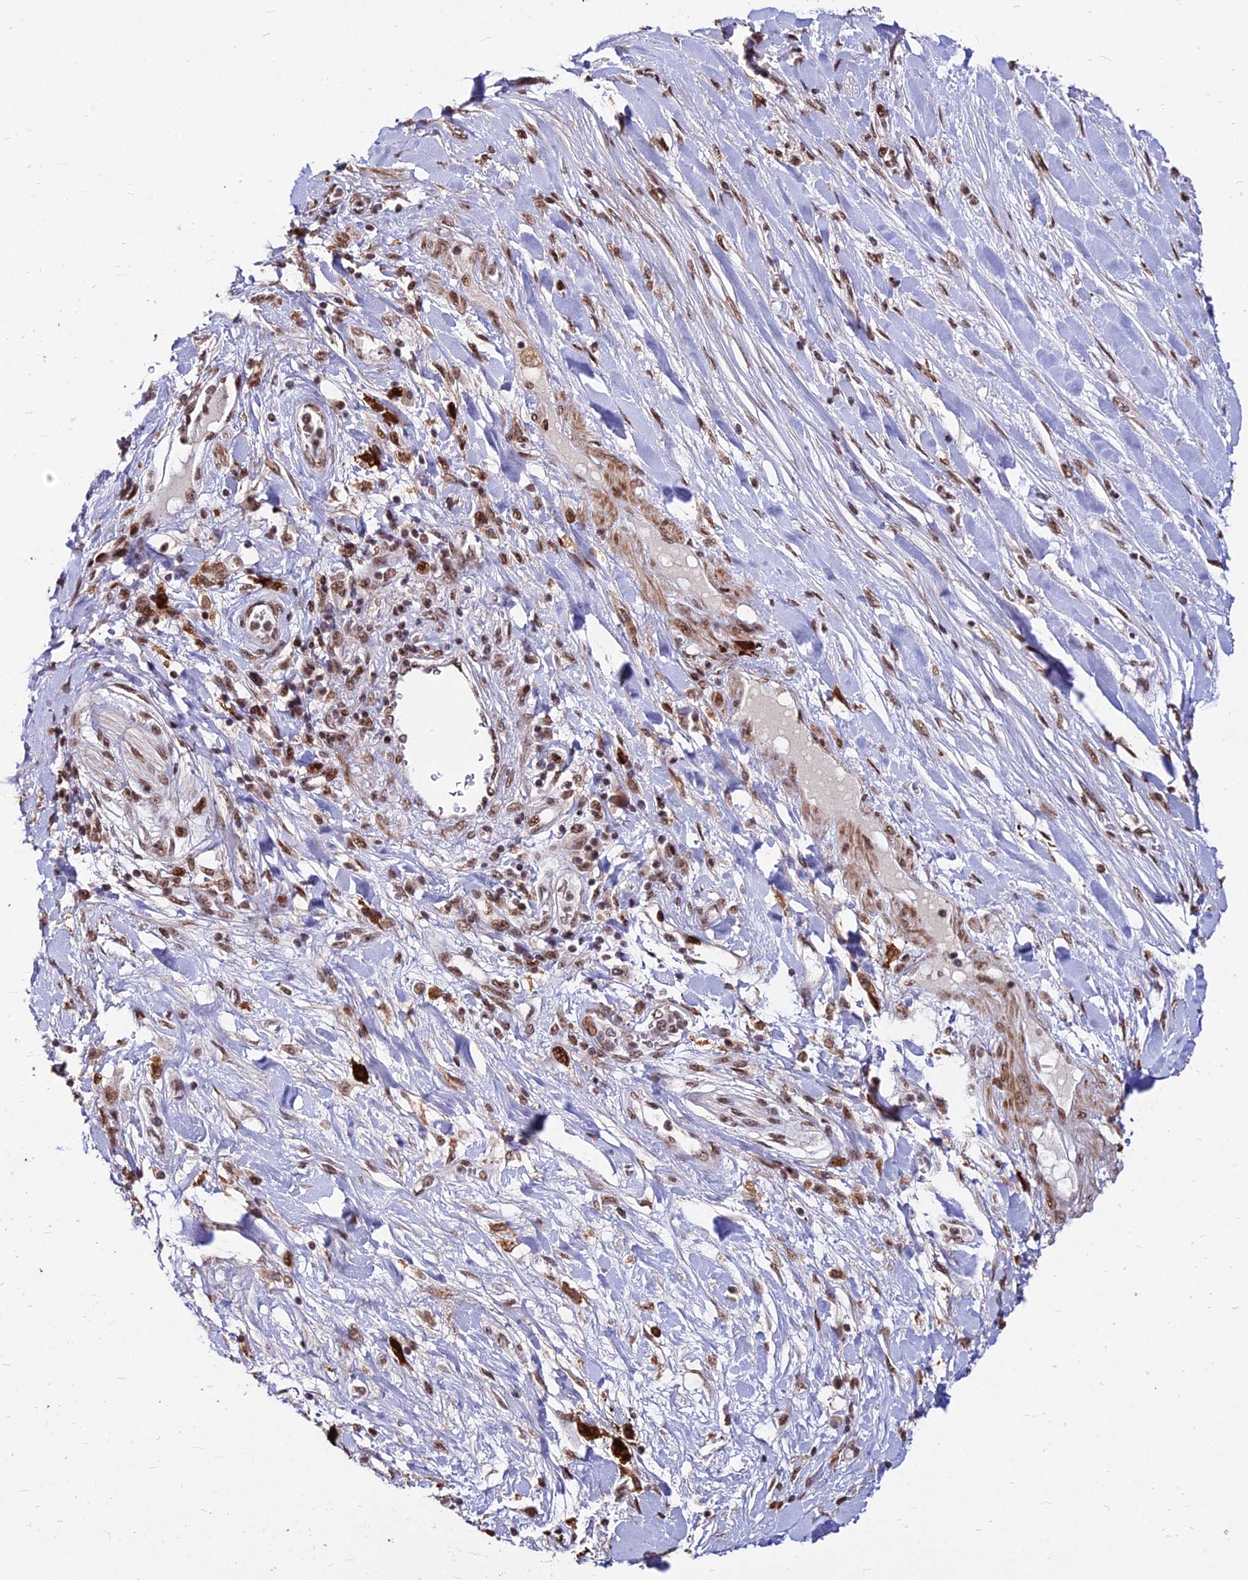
{"staining": {"intensity": "moderate", "quantity": ">75%", "location": "nuclear"}, "tissue": "pancreatic cancer", "cell_type": "Tumor cells", "image_type": "cancer", "snomed": [{"axis": "morphology", "description": "Inflammation, NOS"}, {"axis": "morphology", "description": "Adenocarcinoma, NOS"}, {"axis": "topography", "description": "Pancreas"}], "caption": "Immunohistochemical staining of human pancreatic adenocarcinoma exhibits medium levels of moderate nuclear protein expression in about >75% of tumor cells.", "gene": "ZBED4", "patient": {"sex": "female", "age": 56}}